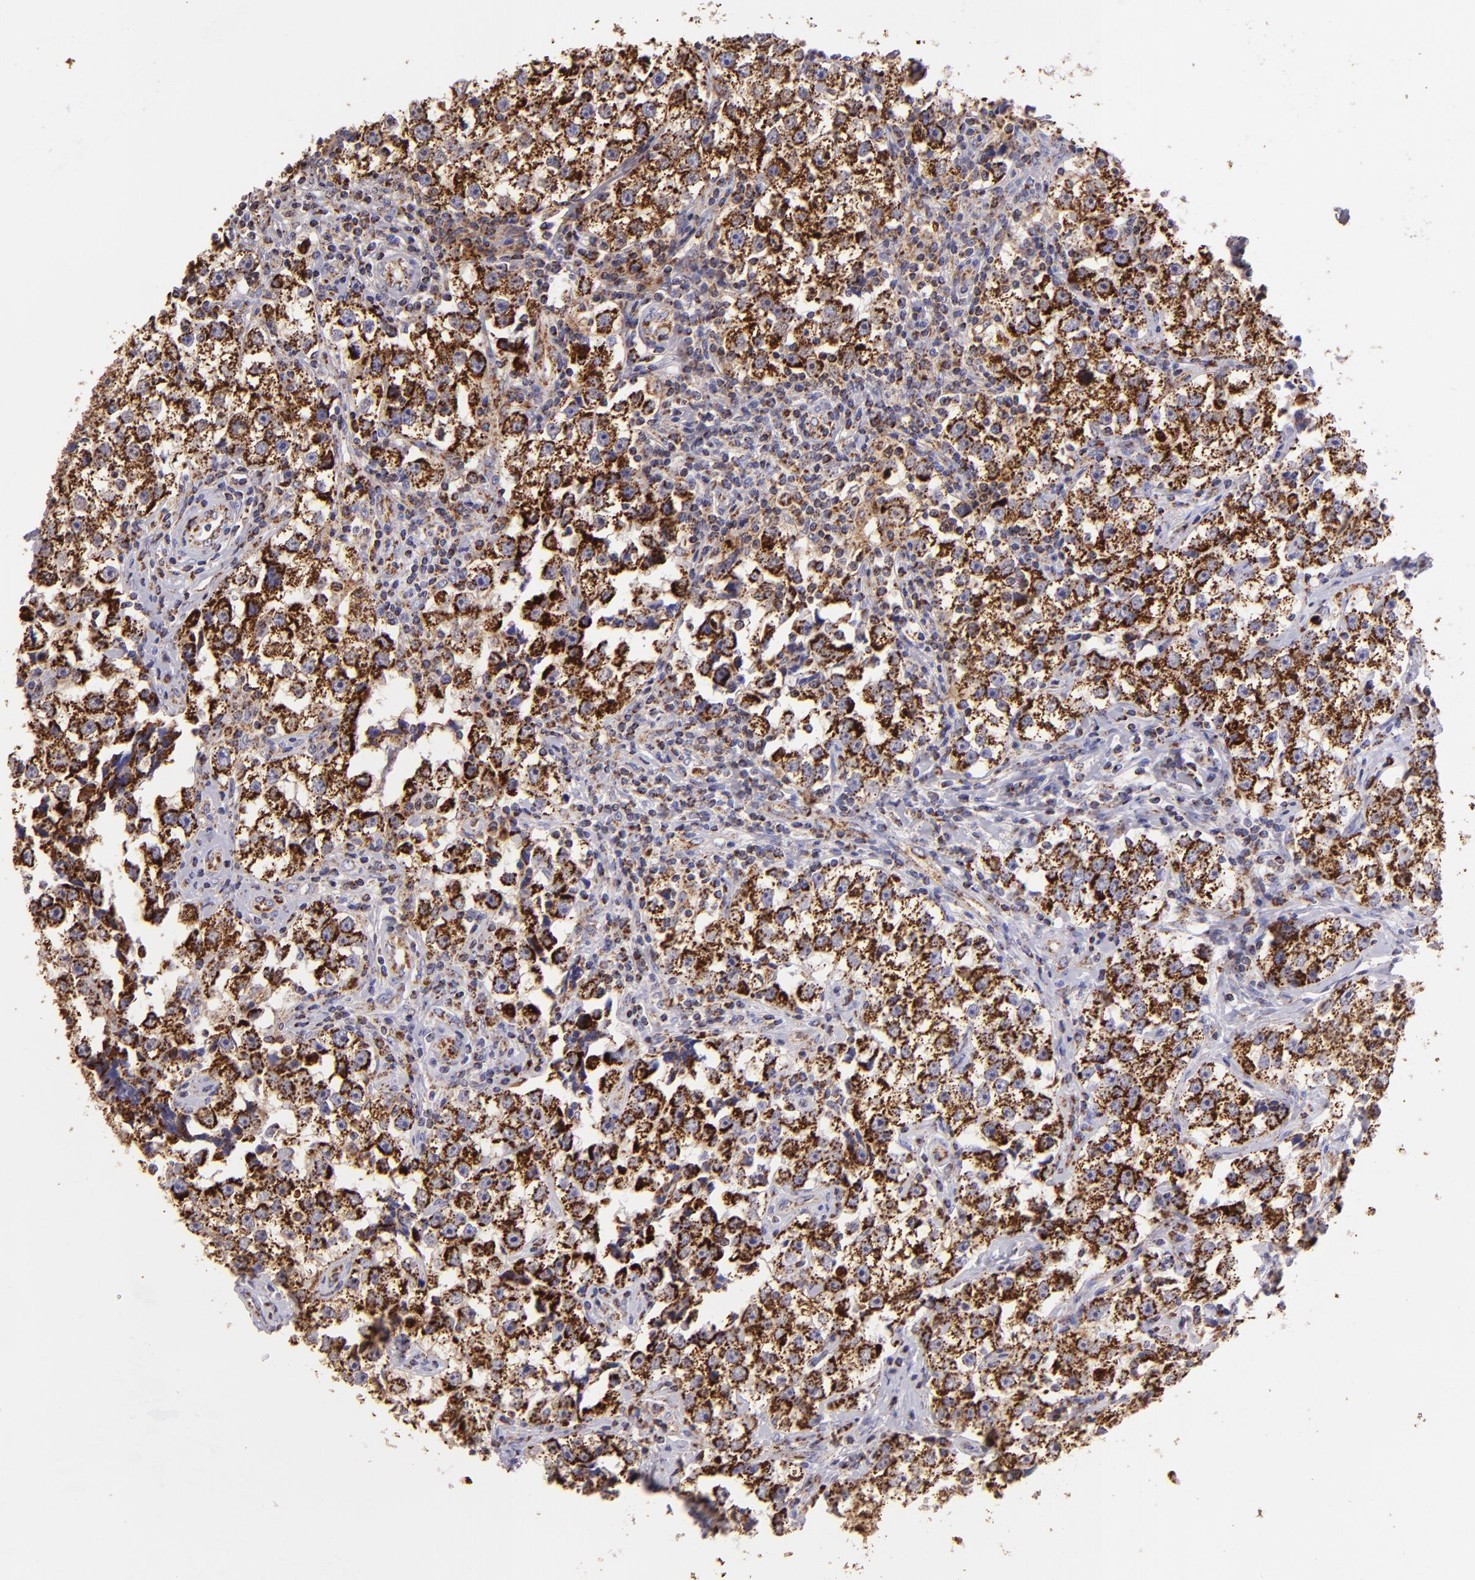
{"staining": {"intensity": "moderate", "quantity": ">75%", "location": "cytoplasmic/membranous"}, "tissue": "testis cancer", "cell_type": "Tumor cells", "image_type": "cancer", "snomed": [{"axis": "morphology", "description": "Seminoma, NOS"}, {"axis": "topography", "description": "Testis"}], "caption": "Tumor cells demonstrate moderate cytoplasmic/membranous staining in about >75% of cells in testis cancer (seminoma).", "gene": "HSPD1", "patient": {"sex": "male", "age": 32}}